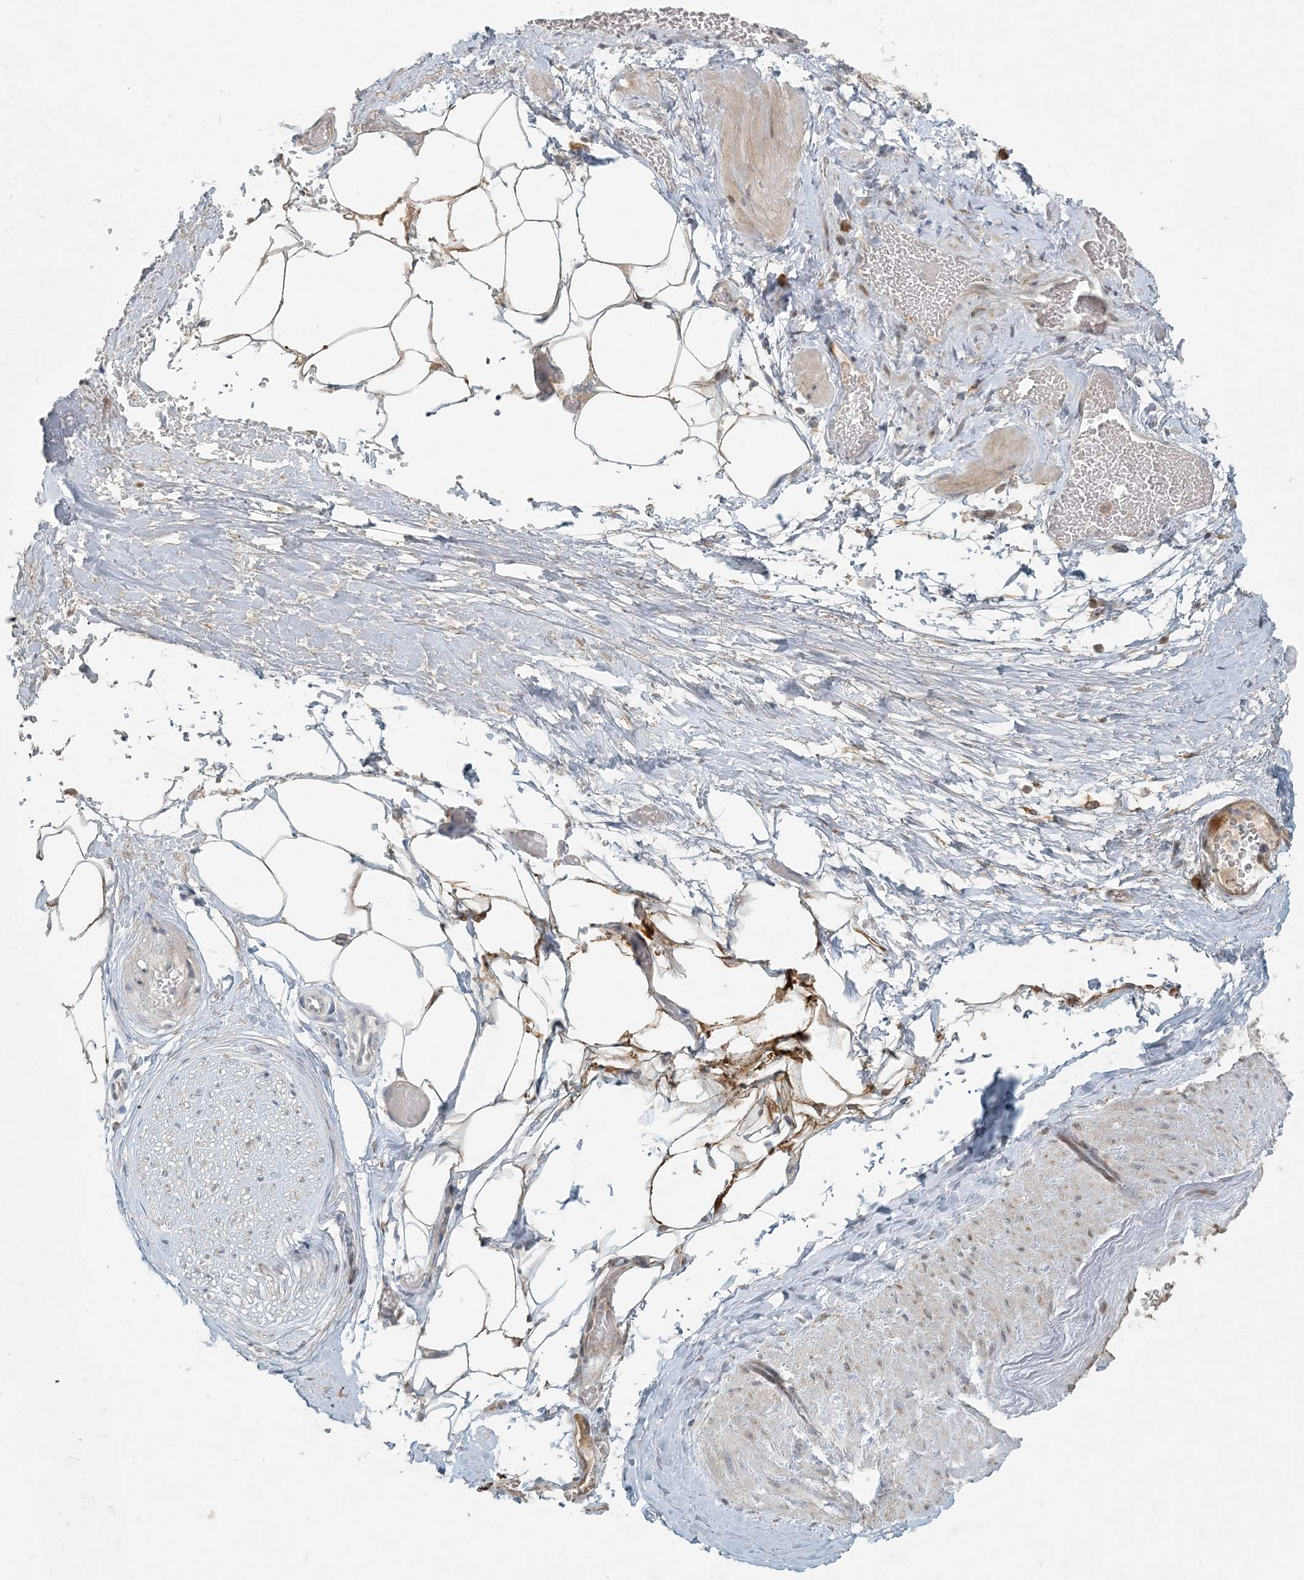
{"staining": {"intensity": "weak", "quantity": "25%-75%", "location": "cytoplasmic/membranous"}, "tissue": "adipose tissue", "cell_type": "Adipocytes", "image_type": "normal", "snomed": [{"axis": "morphology", "description": "Normal tissue, NOS"}, {"axis": "morphology", "description": "Adenocarcinoma, Low grade"}, {"axis": "topography", "description": "Prostate"}, {"axis": "topography", "description": "Peripheral nerve tissue"}], "caption": "Protein staining of benign adipose tissue shows weak cytoplasmic/membranous expression in approximately 25%-75% of adipocytes. (DAB = brown stain, brightfield microscopy at high magnification).", "gene": "HACL1", "patient": {"sex": "male", "age": 63}}